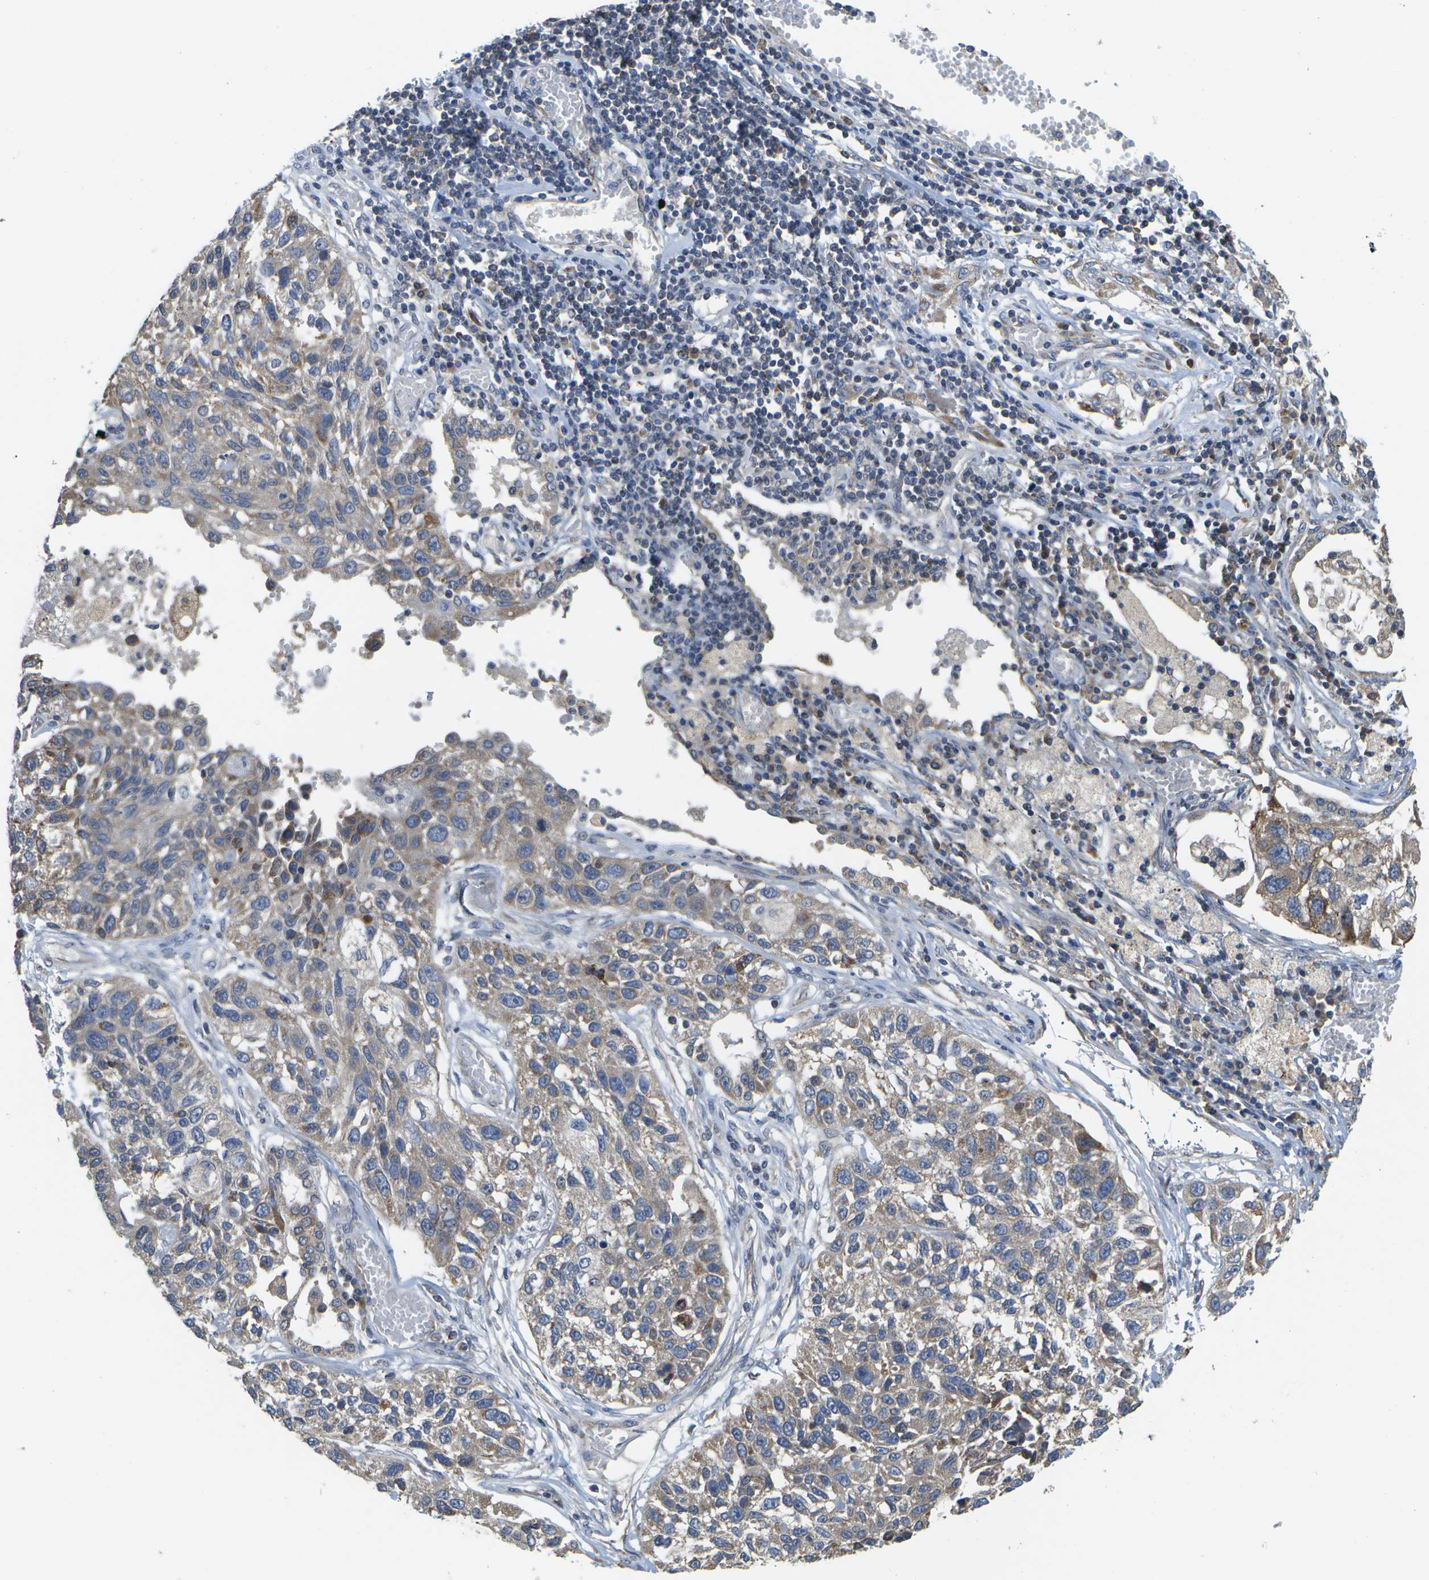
{"staining": {"intensity": "moderate", "quantity": ">75%", "location": "cytoplasmic/membranous"}, "tissue": "lung cancer", "cell_type": "Tumor cells", "image_type": "cancer", "snomed": [{"axis": "morphology", "description": "Squamous cell carcinoma, NOS"}, {"axis": "topography", "description": "Lung"}], "caption": "Immunohistochemical staining of human lung cancer reveals medium levels of moderate cytoplasmic/membranous staining in about >75% of tumor cells.", "gene": "HADHA", "patient": {"sex": "male", "age": 71}}